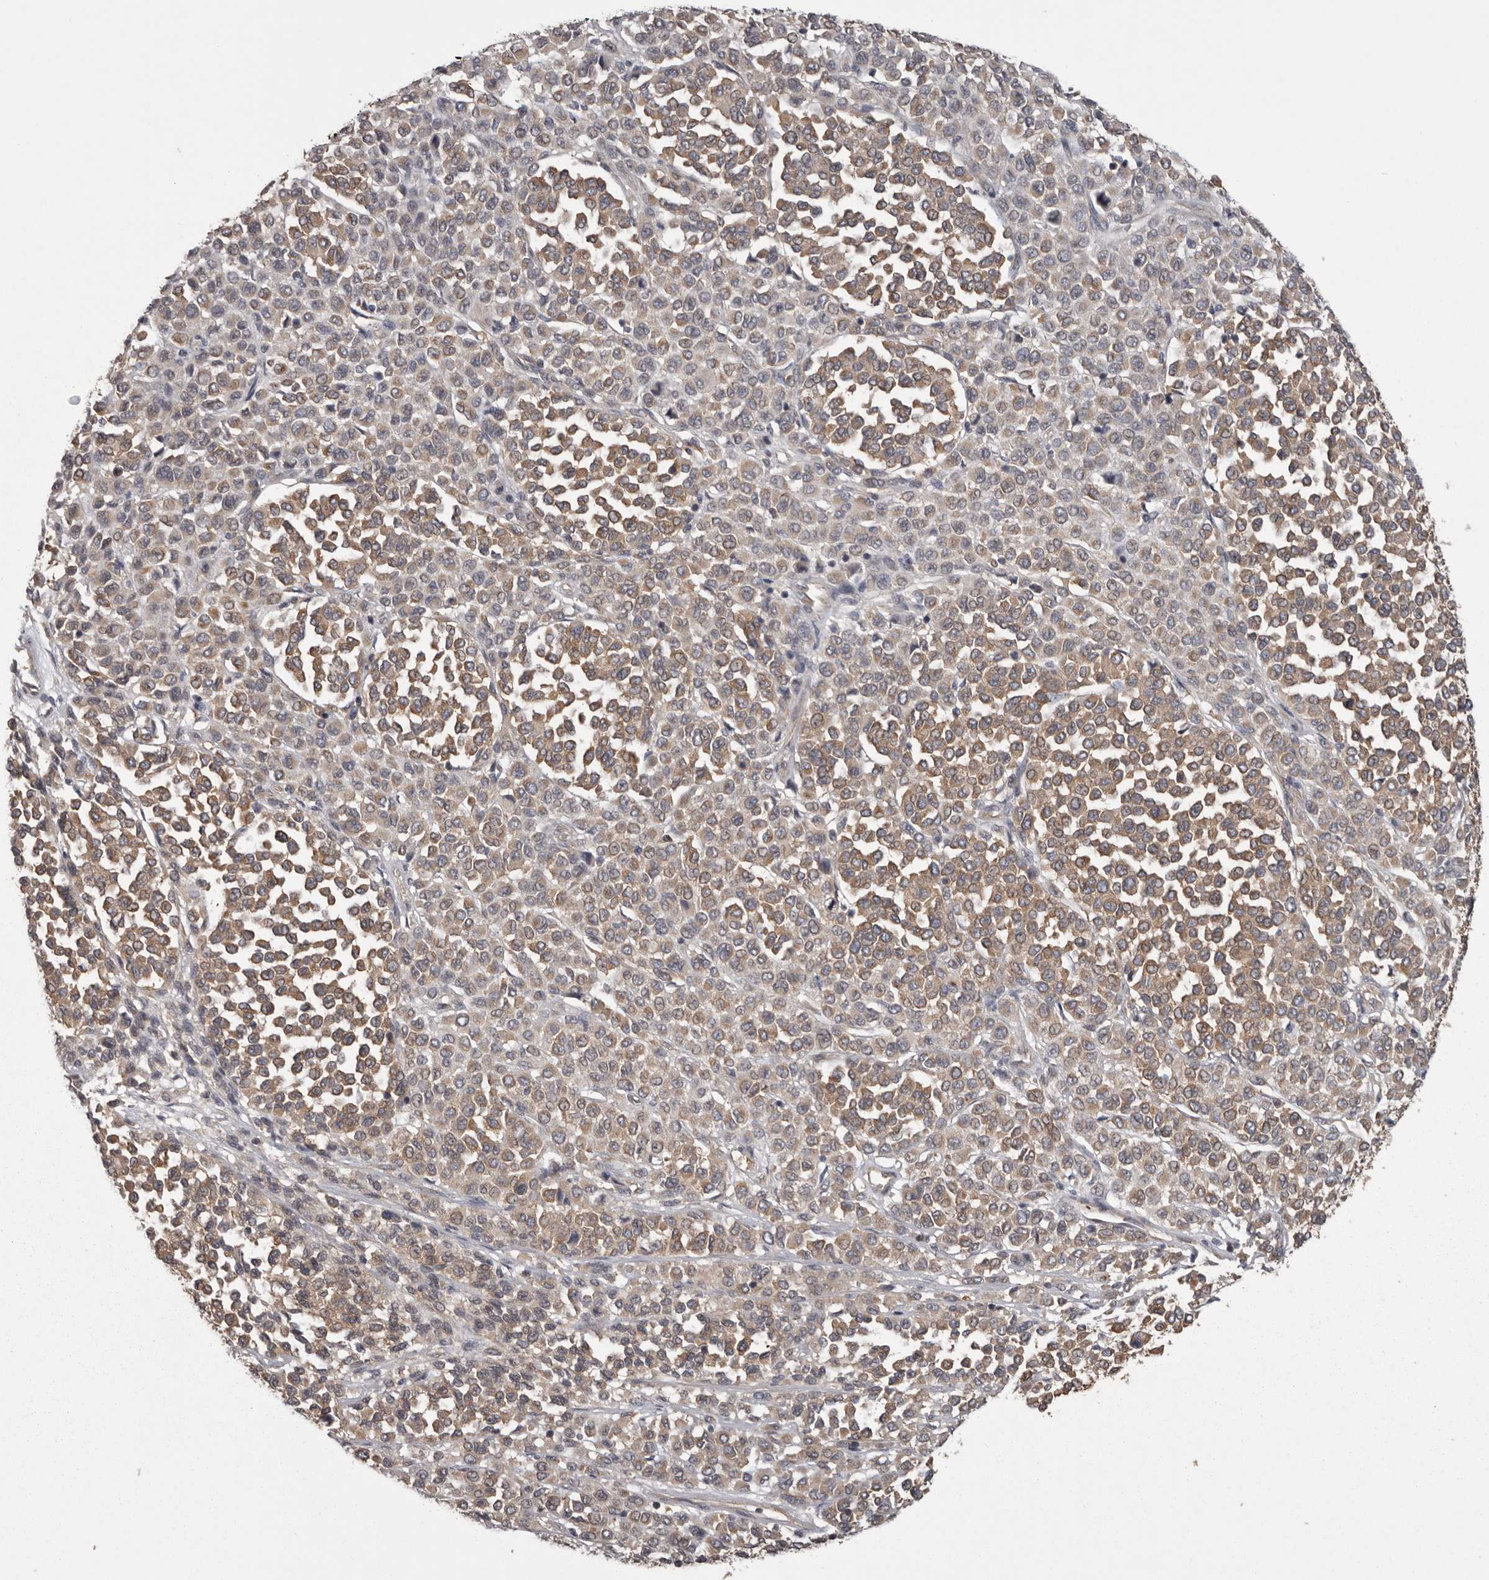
{"staining": {"intensity": "moderate", "quantity": ">75%", "location": "cytoplasmic/membranous"}, "tissue": "melanoma", "cell_type": "Tumor cells", "image_type": "cancer", "snomed": [{"axis": "morphology", "description": "Malignant melanoma, Metastatic site"}, {"axis": "topography", "description": "Pancreas"}], "caption": "Tumor cells reveal moderate cytoplasmic/membranous staining in approximately >75% of cells in melanoma. Using DAB (3,3'-diaminobenzidine) (brown) and hematoxylin (blue) stains, captured at high magnification using brightfield microscopy.", "gene": "DARS1", "patient": {"sex": "female", "age": 30}}